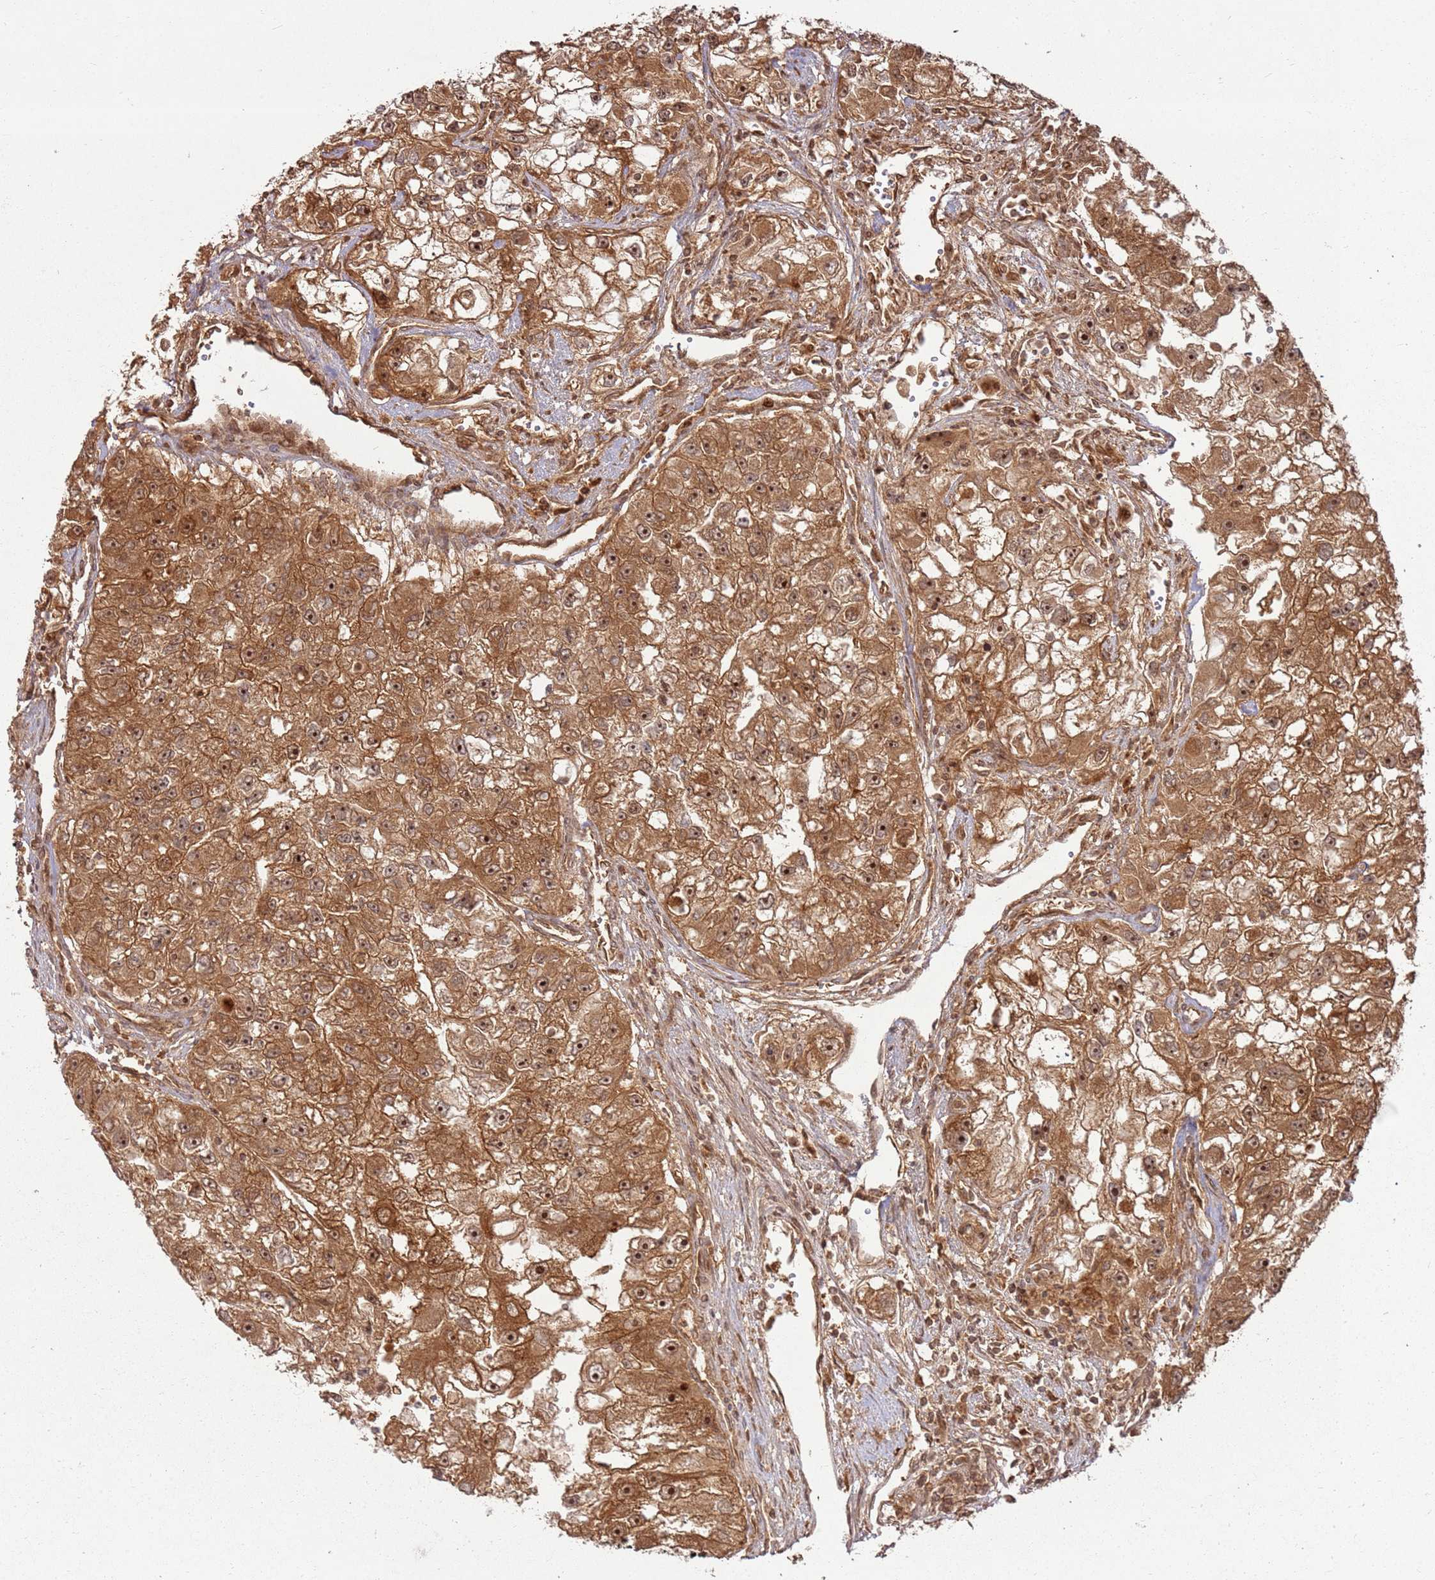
{"staining": {"intensity": "strong", "quantity": ">75%", "location": "cytoplasmic/membranous,nuclear"}, "tissue": "renal cancer", "cell_type": "Tumor cells", "image_type": "cancer", "snomed": [{"axis": "morphology", "description": "Adenocarcinoma, NOS"}, {"axis": "topography", "description": "Kidney"}], "caption": "A high-resolution photomicrograph shows IHC staining of renal adenocarcinoma, which demonstrates strong cytoplasmic/membranous and nuclear staining in about >75% of tumor cells.", "gene": "TBC1D13", "patient": {"sex": "male", "age": 63}}